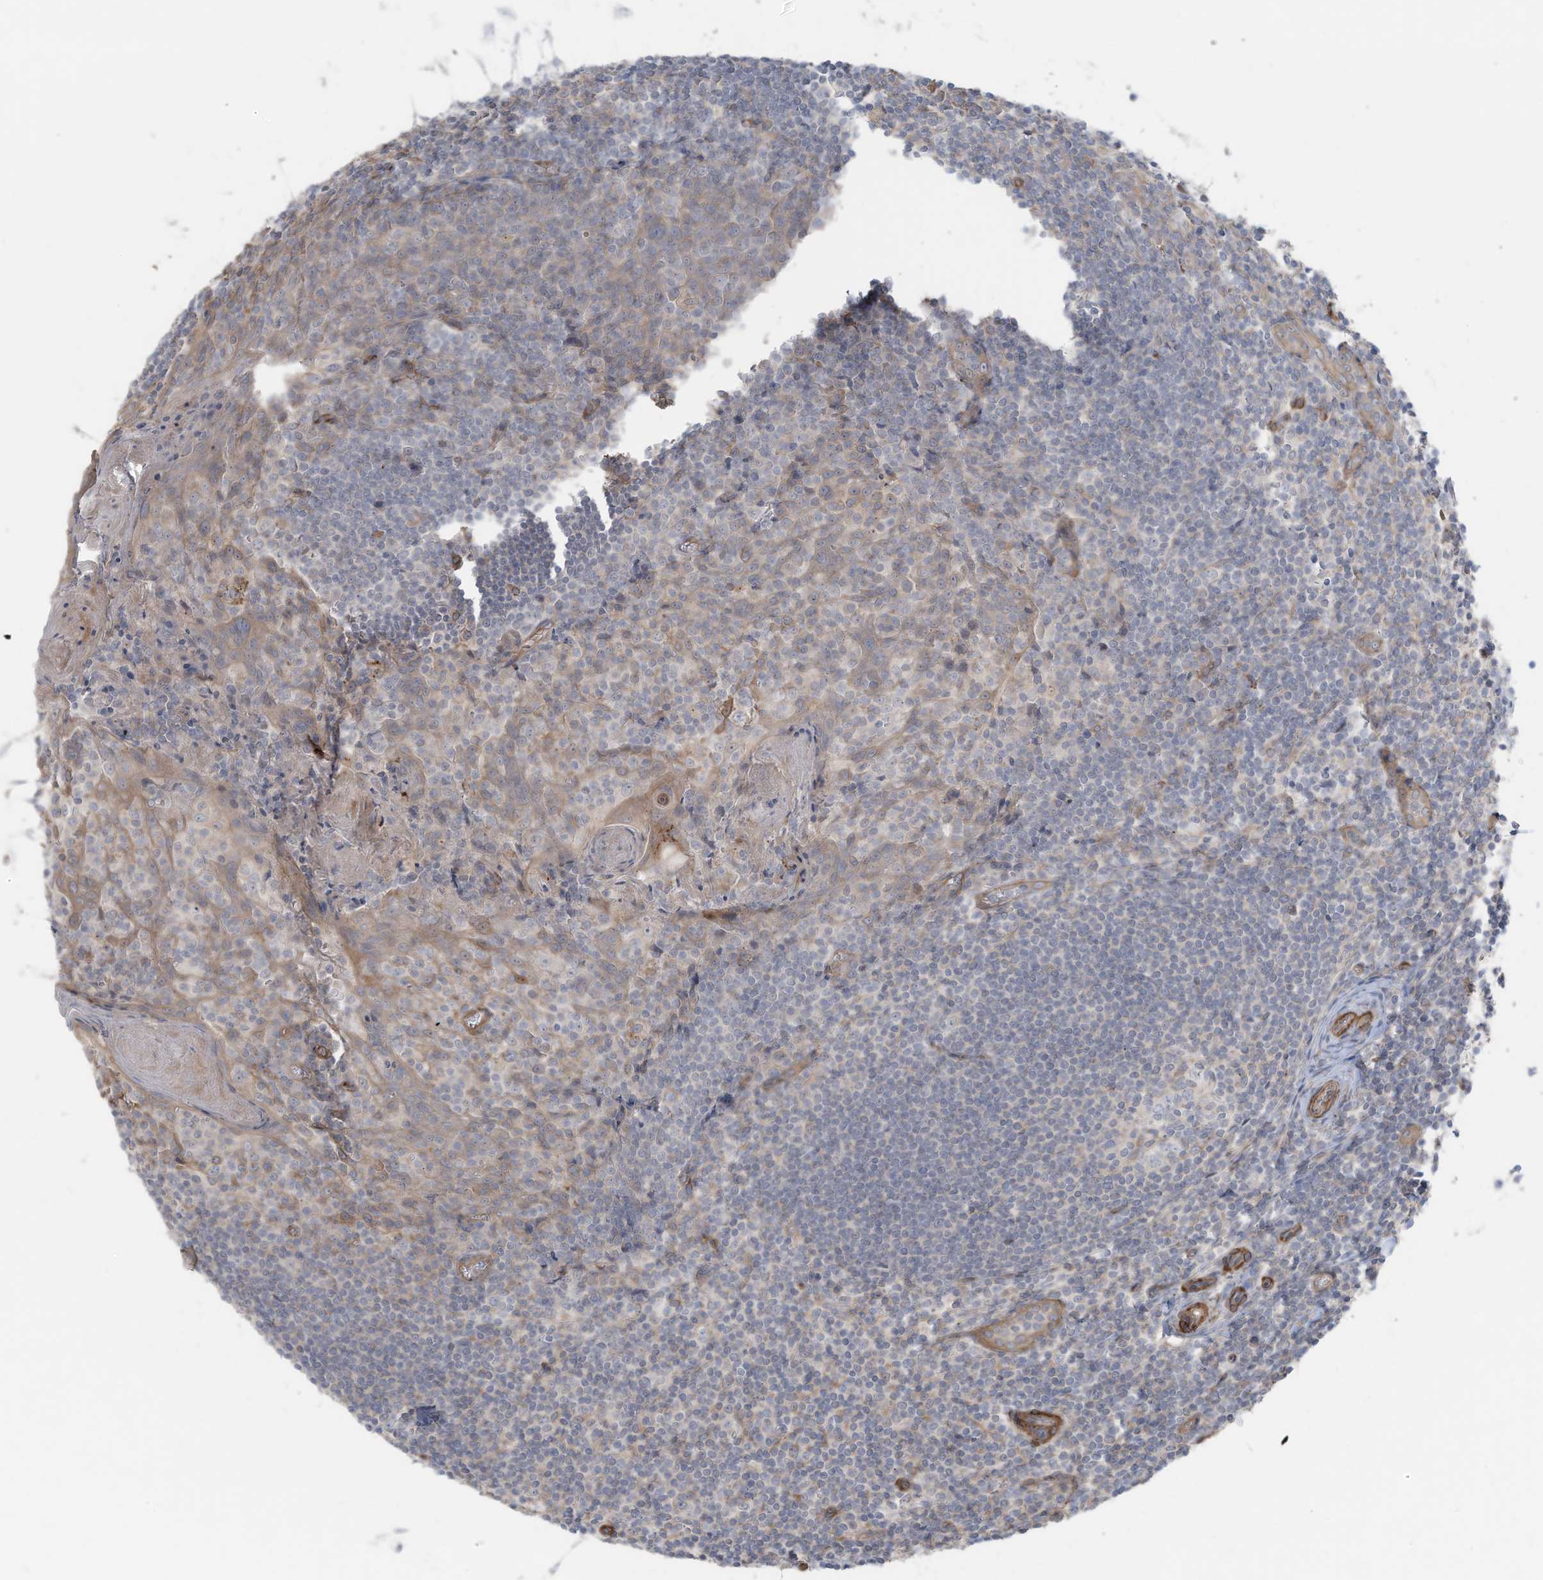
{"staining": {"intensity": "negative", "quantity": "none", "location": "none"}, "tissue": "tonsil", "cell_type": "Germinal center cells", "image_type": "normal", "snomed": [{"axis": "morphology", "description": "Normal tissue, NOS"}, {"axis": "topography", "description": "Tonsil"}], "caption": "Protein analysis of normal tonsil shows no significant expression in germinal center cells.", "gene": "SLC17A7", "patient": {"sex": "male", "age": 27}}